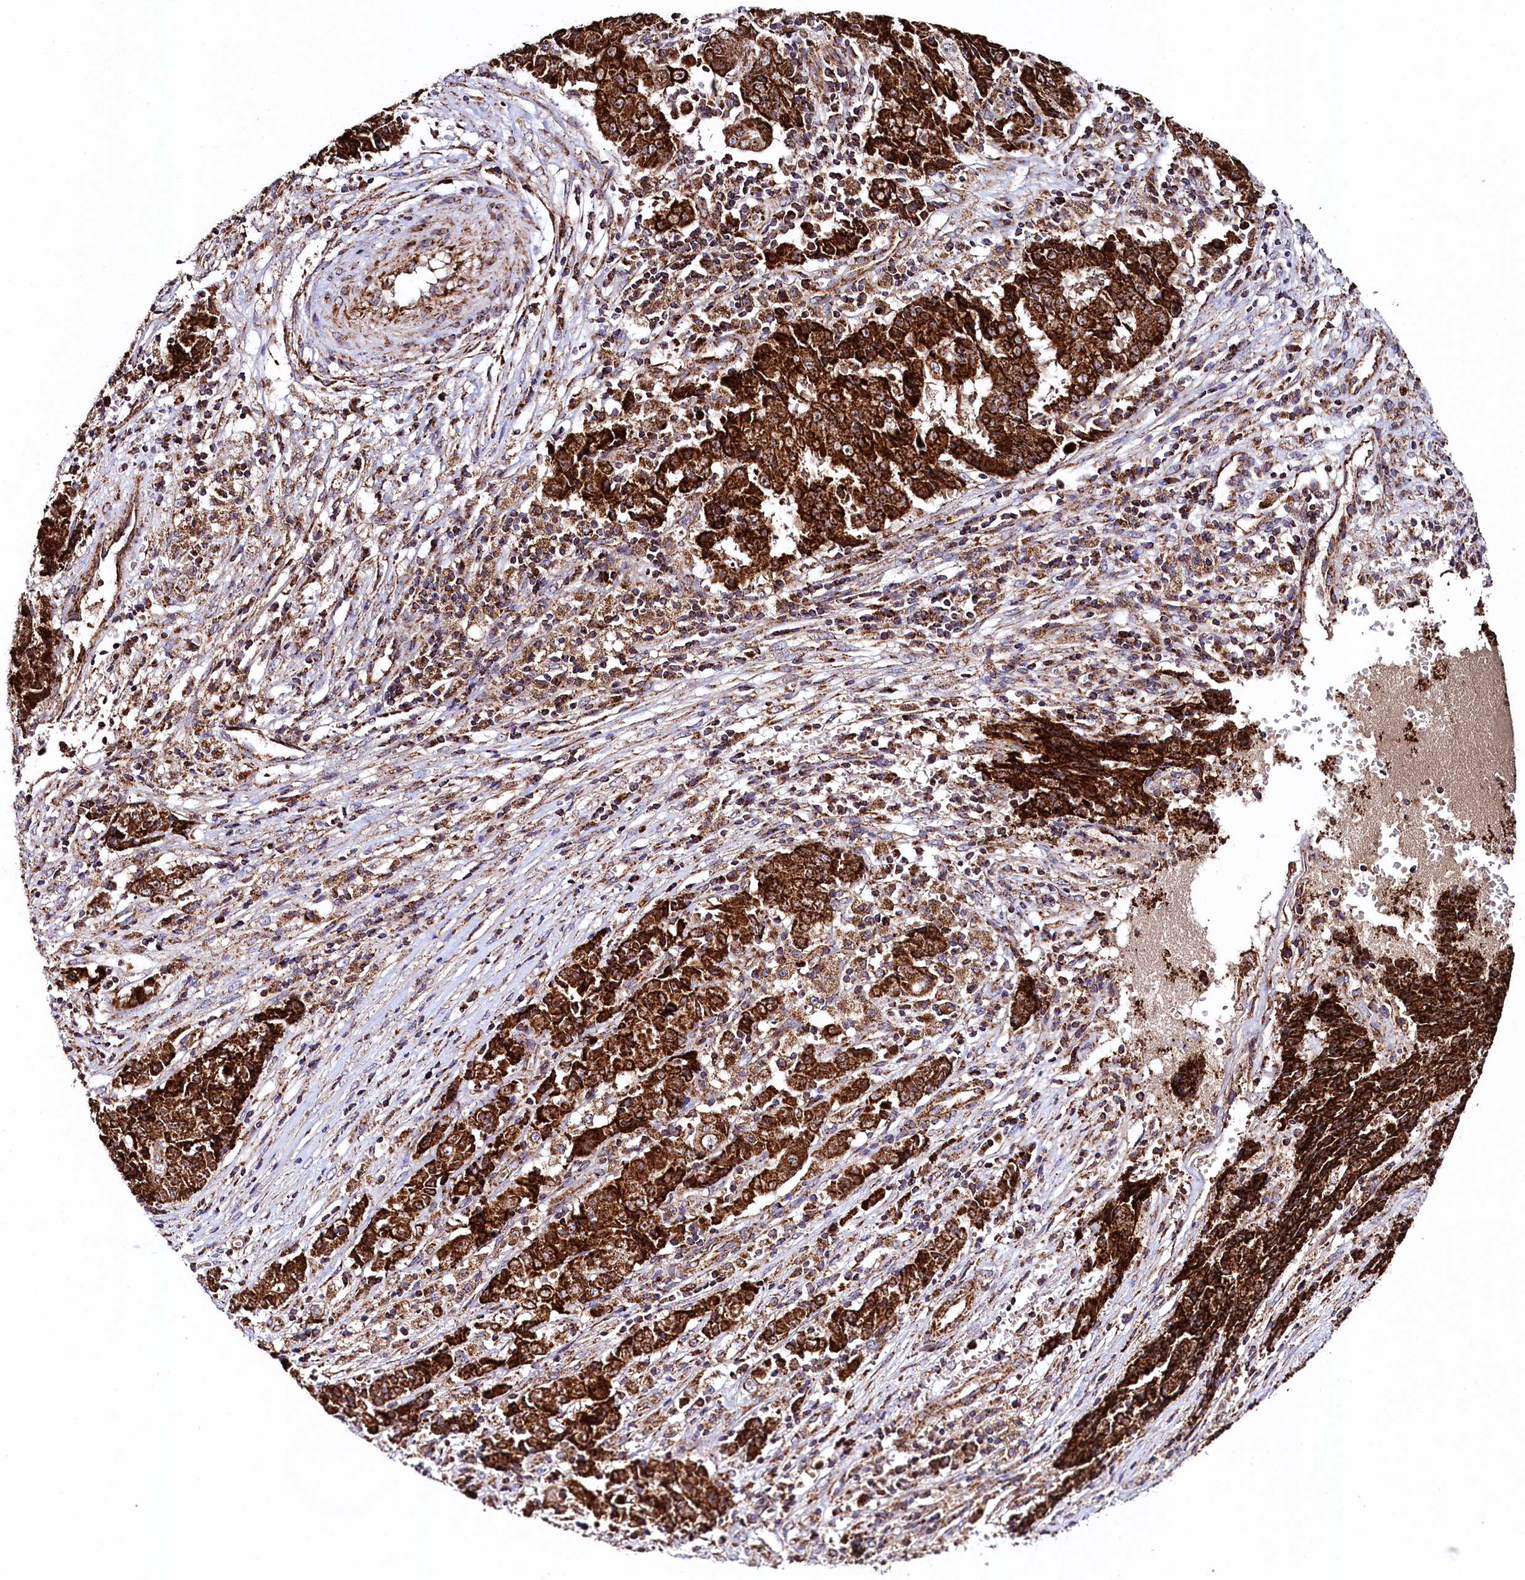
{"staining": {"intensity": "strong", "quantity": ">75%", "location": "cytoplasmic/membranous"}, "tissue": "ovarian cancer", "cell_type": "Tumor cells", "image_type": "cancer", "snomed": [{"axis": "morphology", "description": "Carcinoma, endometroid"}, {"axis": "topography", "description": "Ovary"}], "caption": "Ovarian cancer stained for a protein (brown) shows strong cytoplasmic/membranous positive staining in about >75% of tumor cells.", "gene": "CLYBL", "patient": {"sex": "female", "age": 42}}